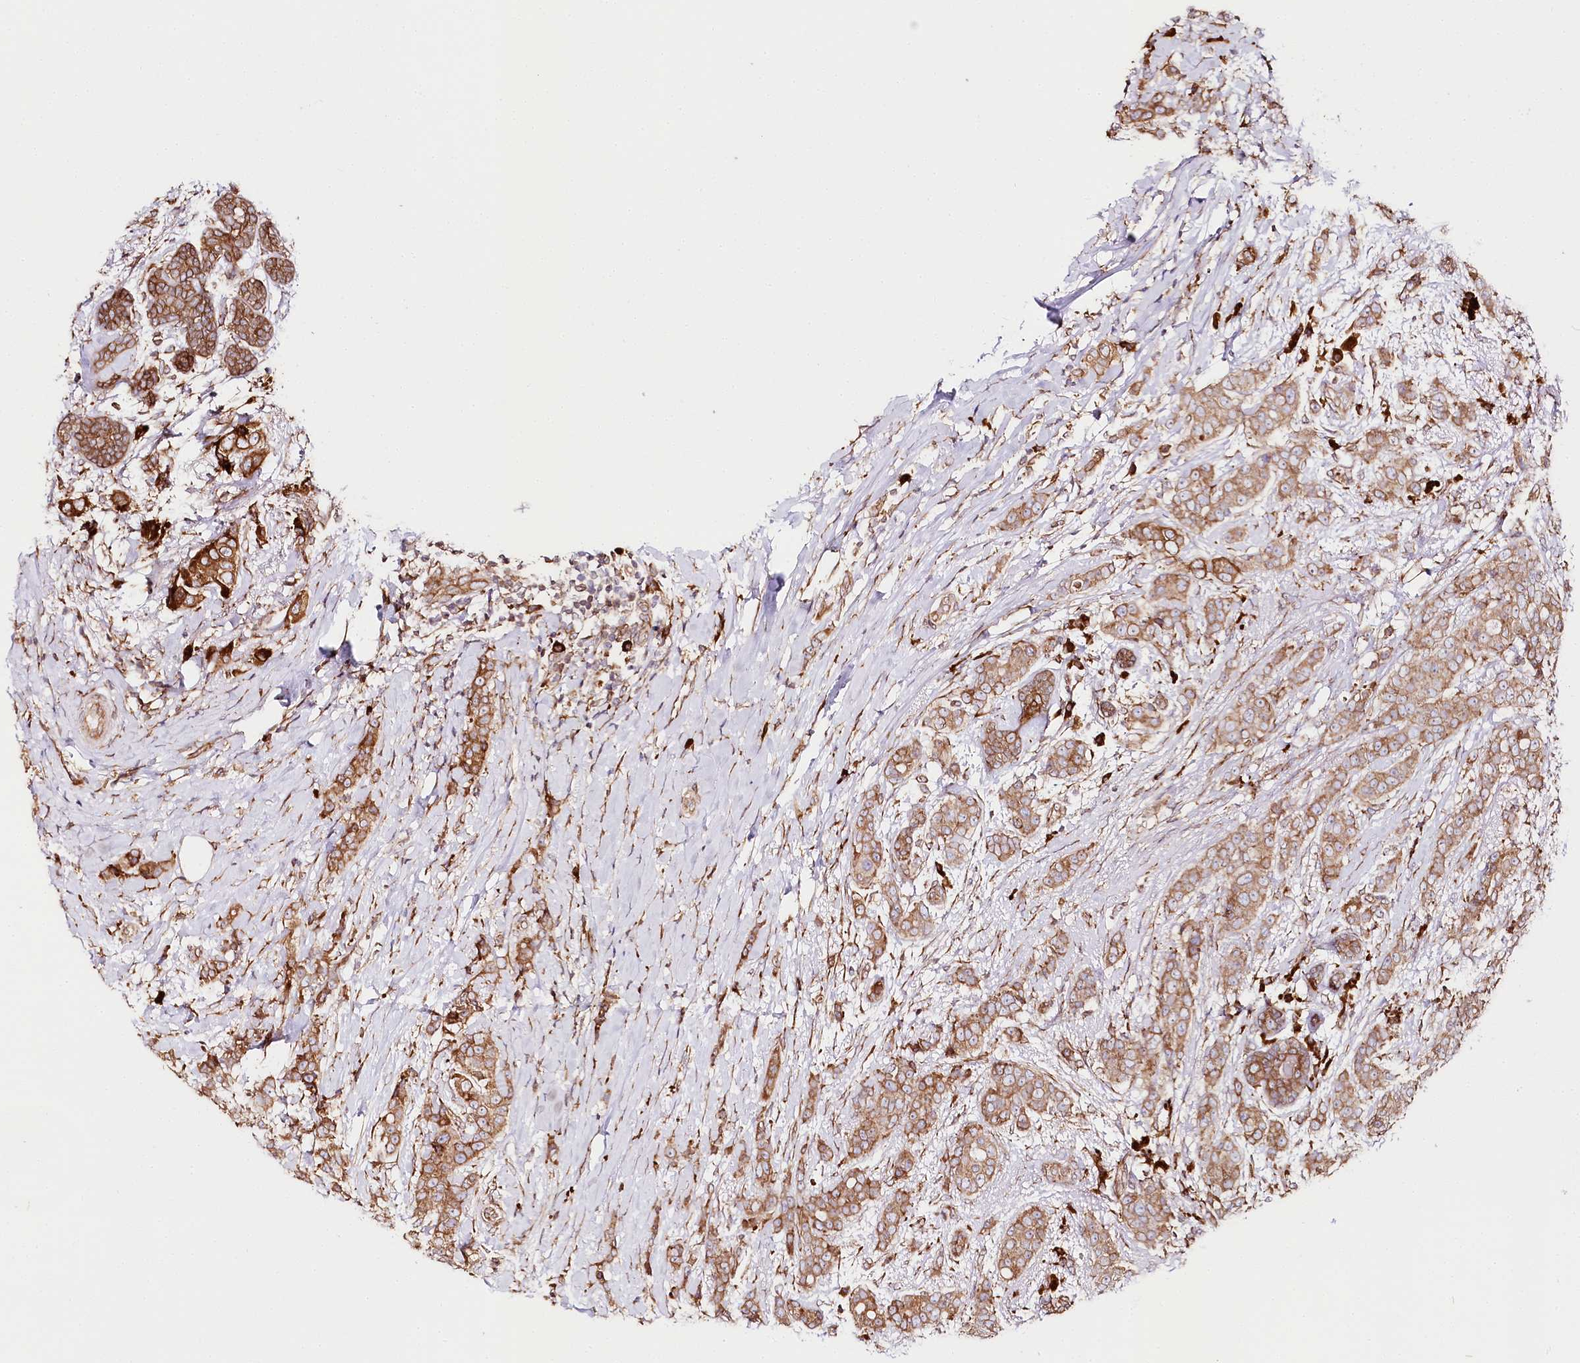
{"staining": {"intensity": "moderate", "quantity": ">75%", "location": "cytoplasmic/membranous"}, "tissue": "breast cancer", "cell_type": "Tumor cells", "image_type": "cancer", "snomed": [{"axis": "morphology", "description": "Lobular carcinoma"}, {"axis": "topography", "description": "Breast"}], "caption": "A photomicrograph of human breast lobular carcinoma stained for a protein reveals moderate cytoplasmic/membranous brown staining in tumor cells.", "gene": "CNPY2", "patient": {"sex": "female", "age": 51}}